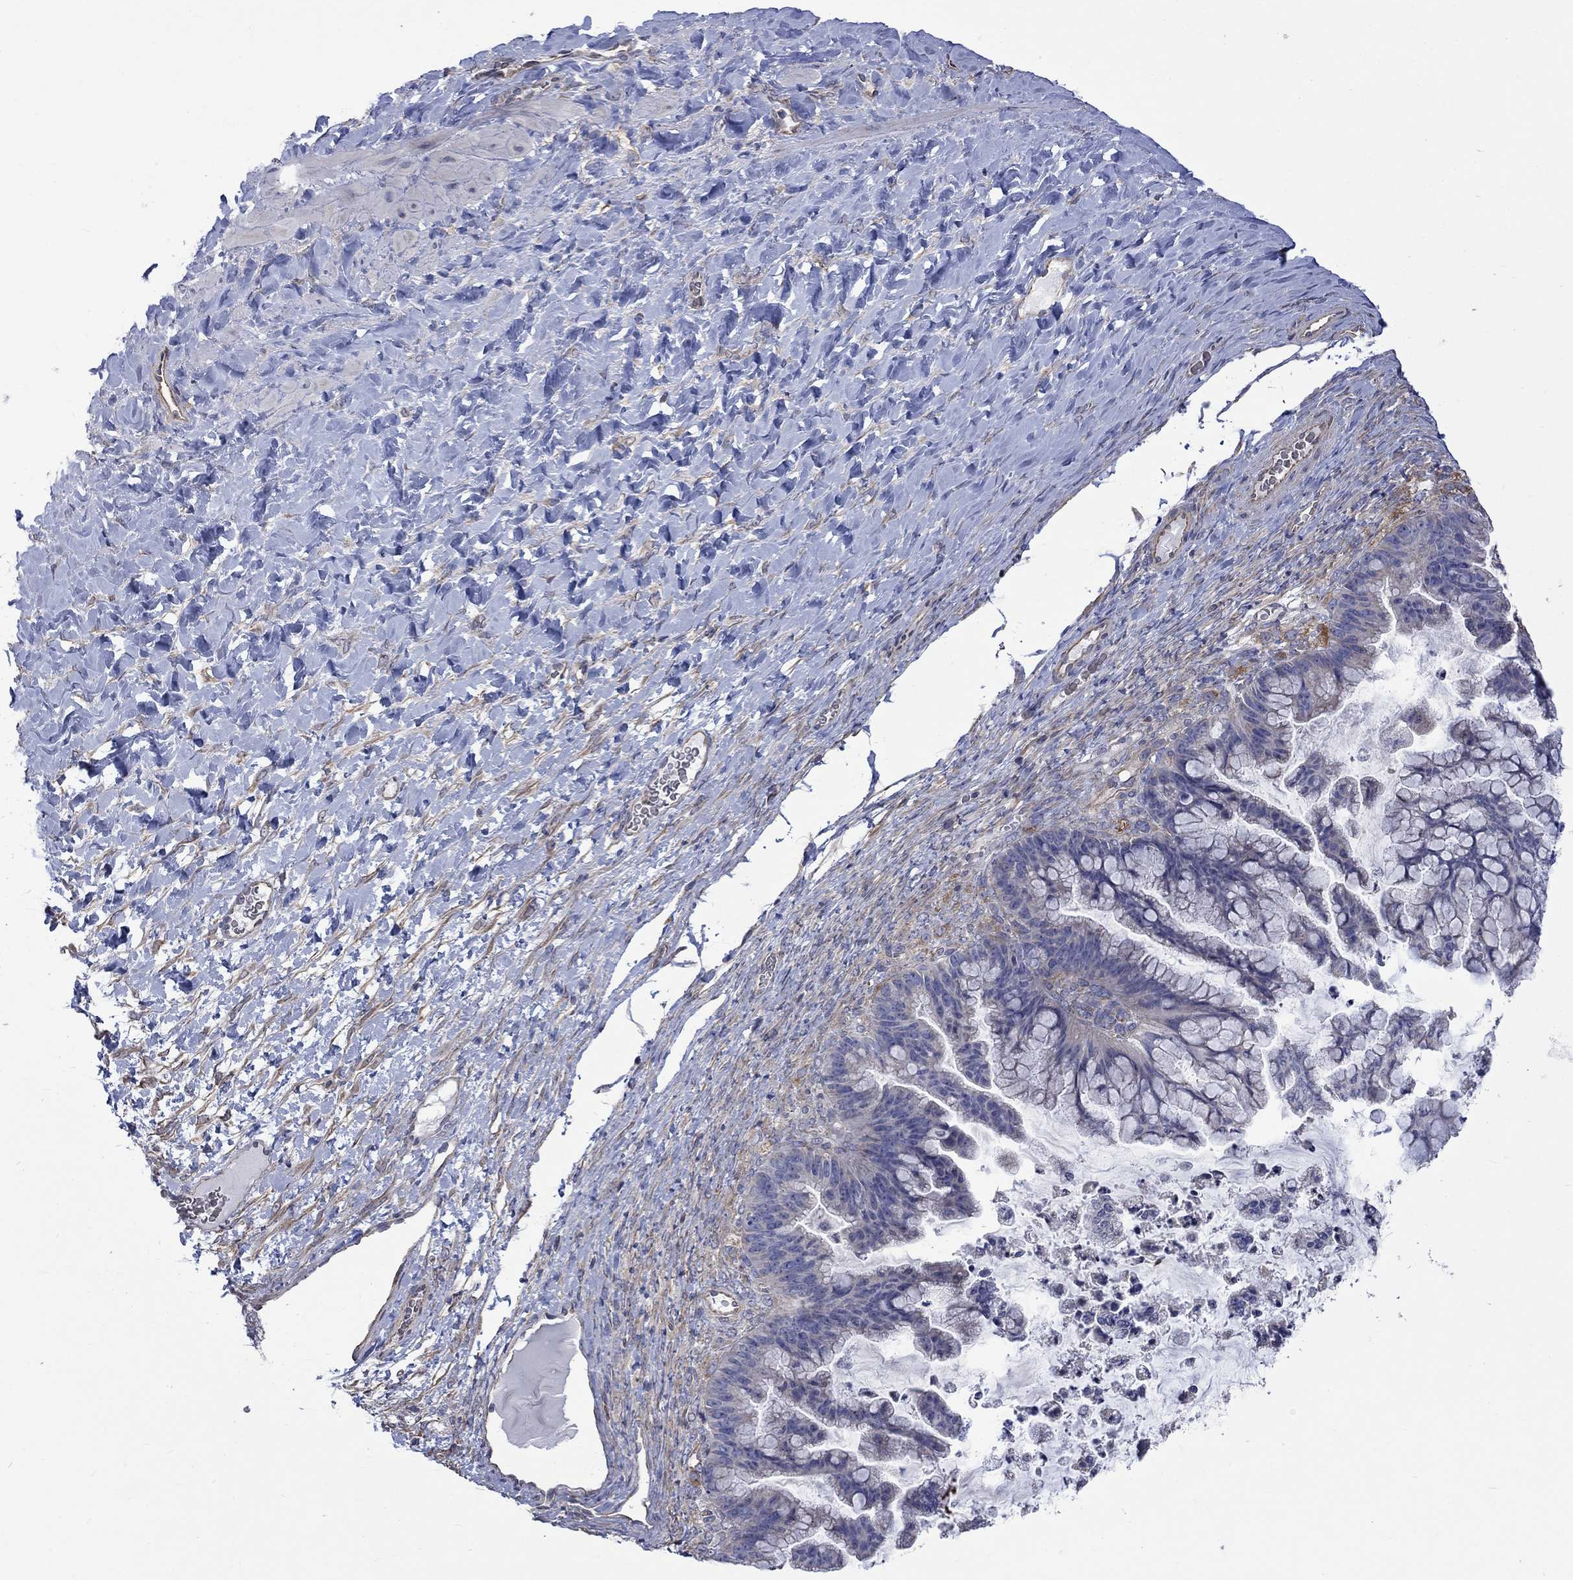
{"staining": {"intensity": "negative", "quantity": "none", "location": "none"}, "tissue": "ovarian cancer", "cell_type": "Tumor cells", "image_type": "cancer", "snomed": [{"axis": "morphology", "description": "Cystadenocarcinoma, mucinous, NOS"}, {"axis": "topography", "description": "Ovary"}], "caption": "An IHC histopathology image of ovarian mucinous cystadenocarcinoma is shown. There is no staining in tumor cells of ovarian mucinous cystadenocarcinoma.", "gene": "CAMKK2", "patient": {"sex": "female", "age": 67}}